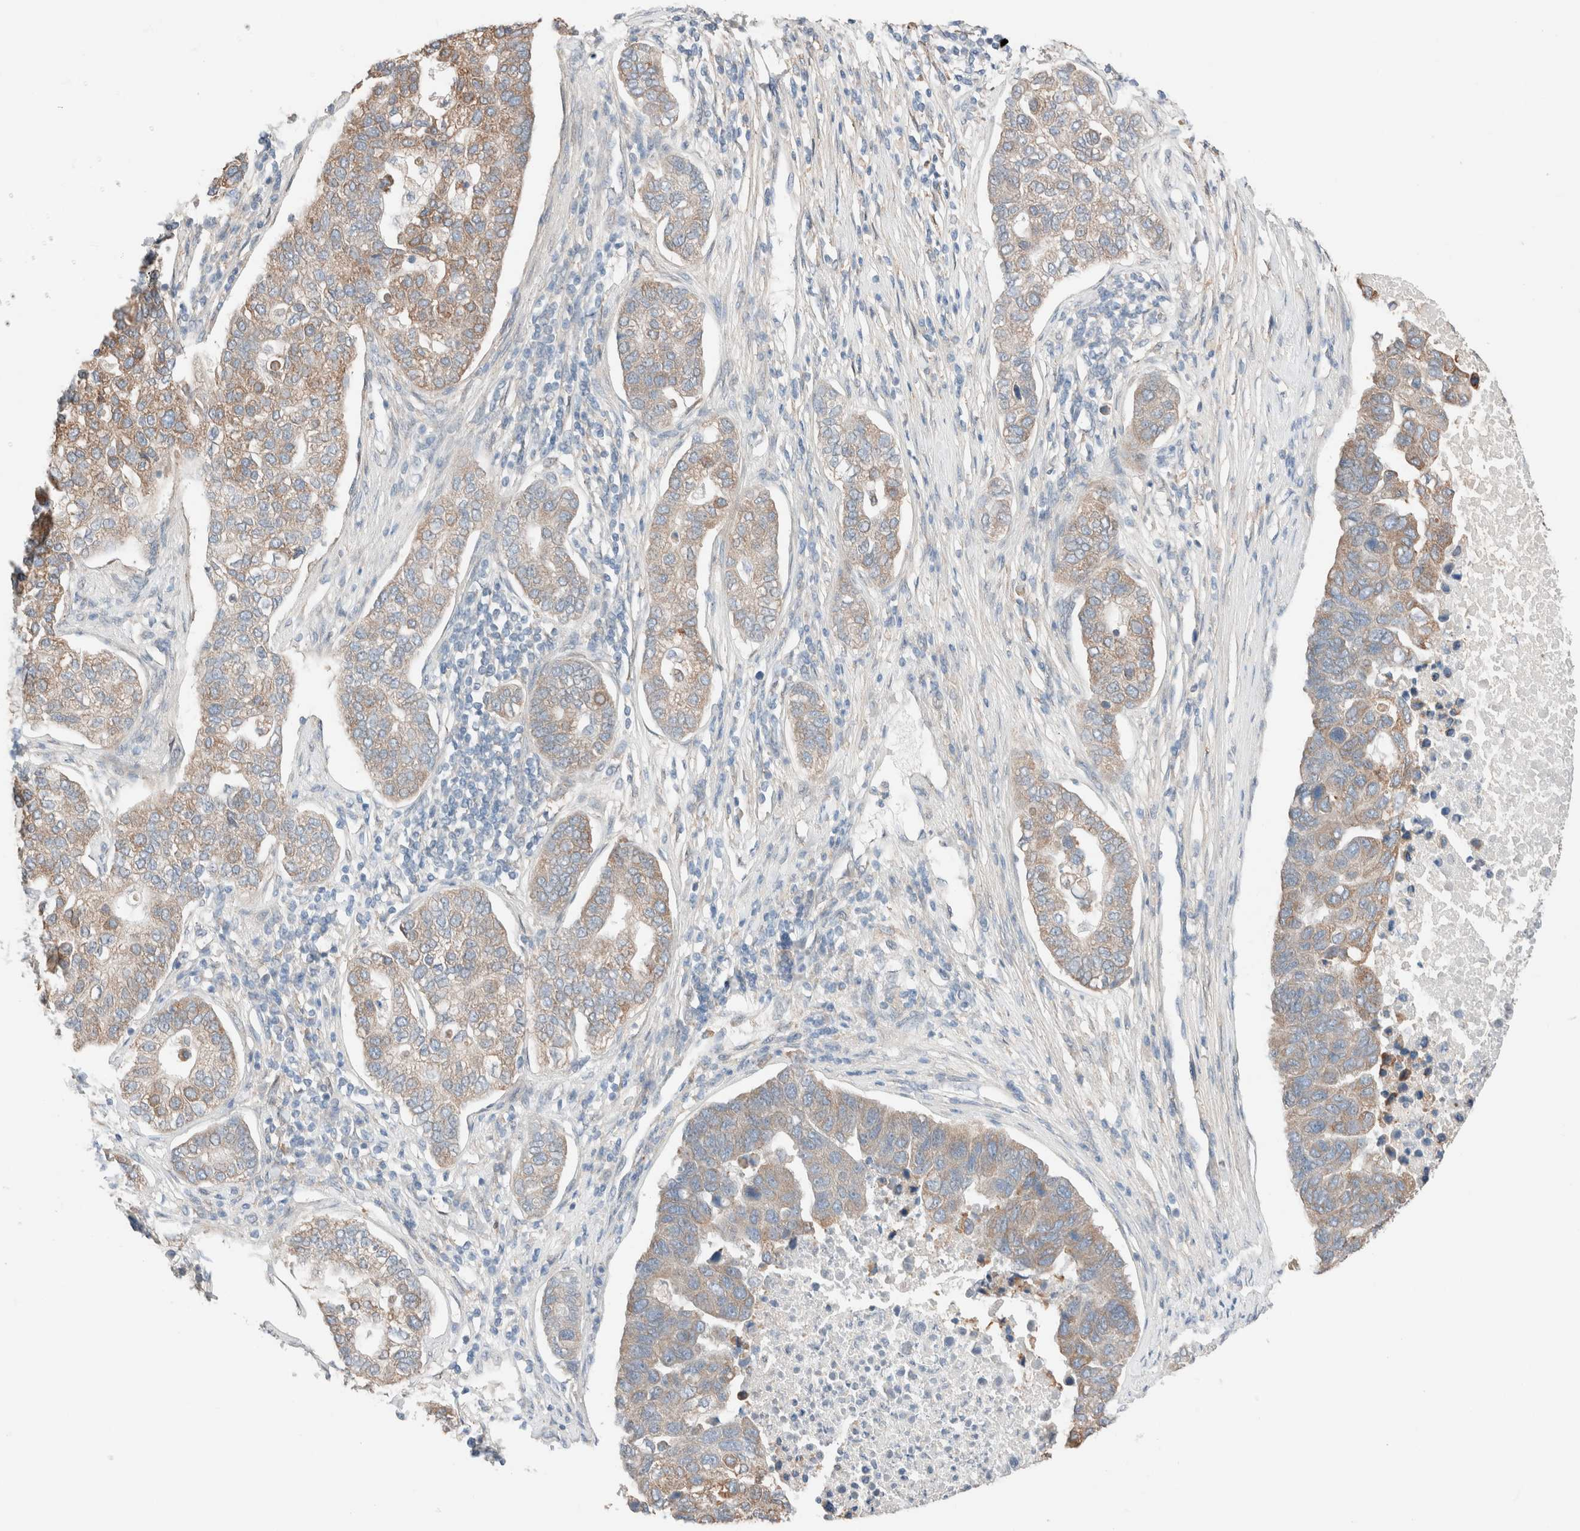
{"staining": {"intensity": "weak", "quantity": ">75%", "location": "cytoplasmic/membranous"}, "tissue": "pancreatic cancer", "cell_type": "Tumor cells", "image_type": "cancer", "snomed": [{"axis": "morphology", "description": "Adenocarcinoma, NOS"}, {"axis": "topography", "description": "Pancreas"}], "caption": "Immunohistochemistry (IHC) micrograph of human adenocarcinoma (pancreatic) stained for a protein (brown), which reveals low levels of weak cytoplasmic/membranous expression in approximately >75% of tumor cells.", "gene": "PCM1", "patient": {"sex": "female", "age": 61}}